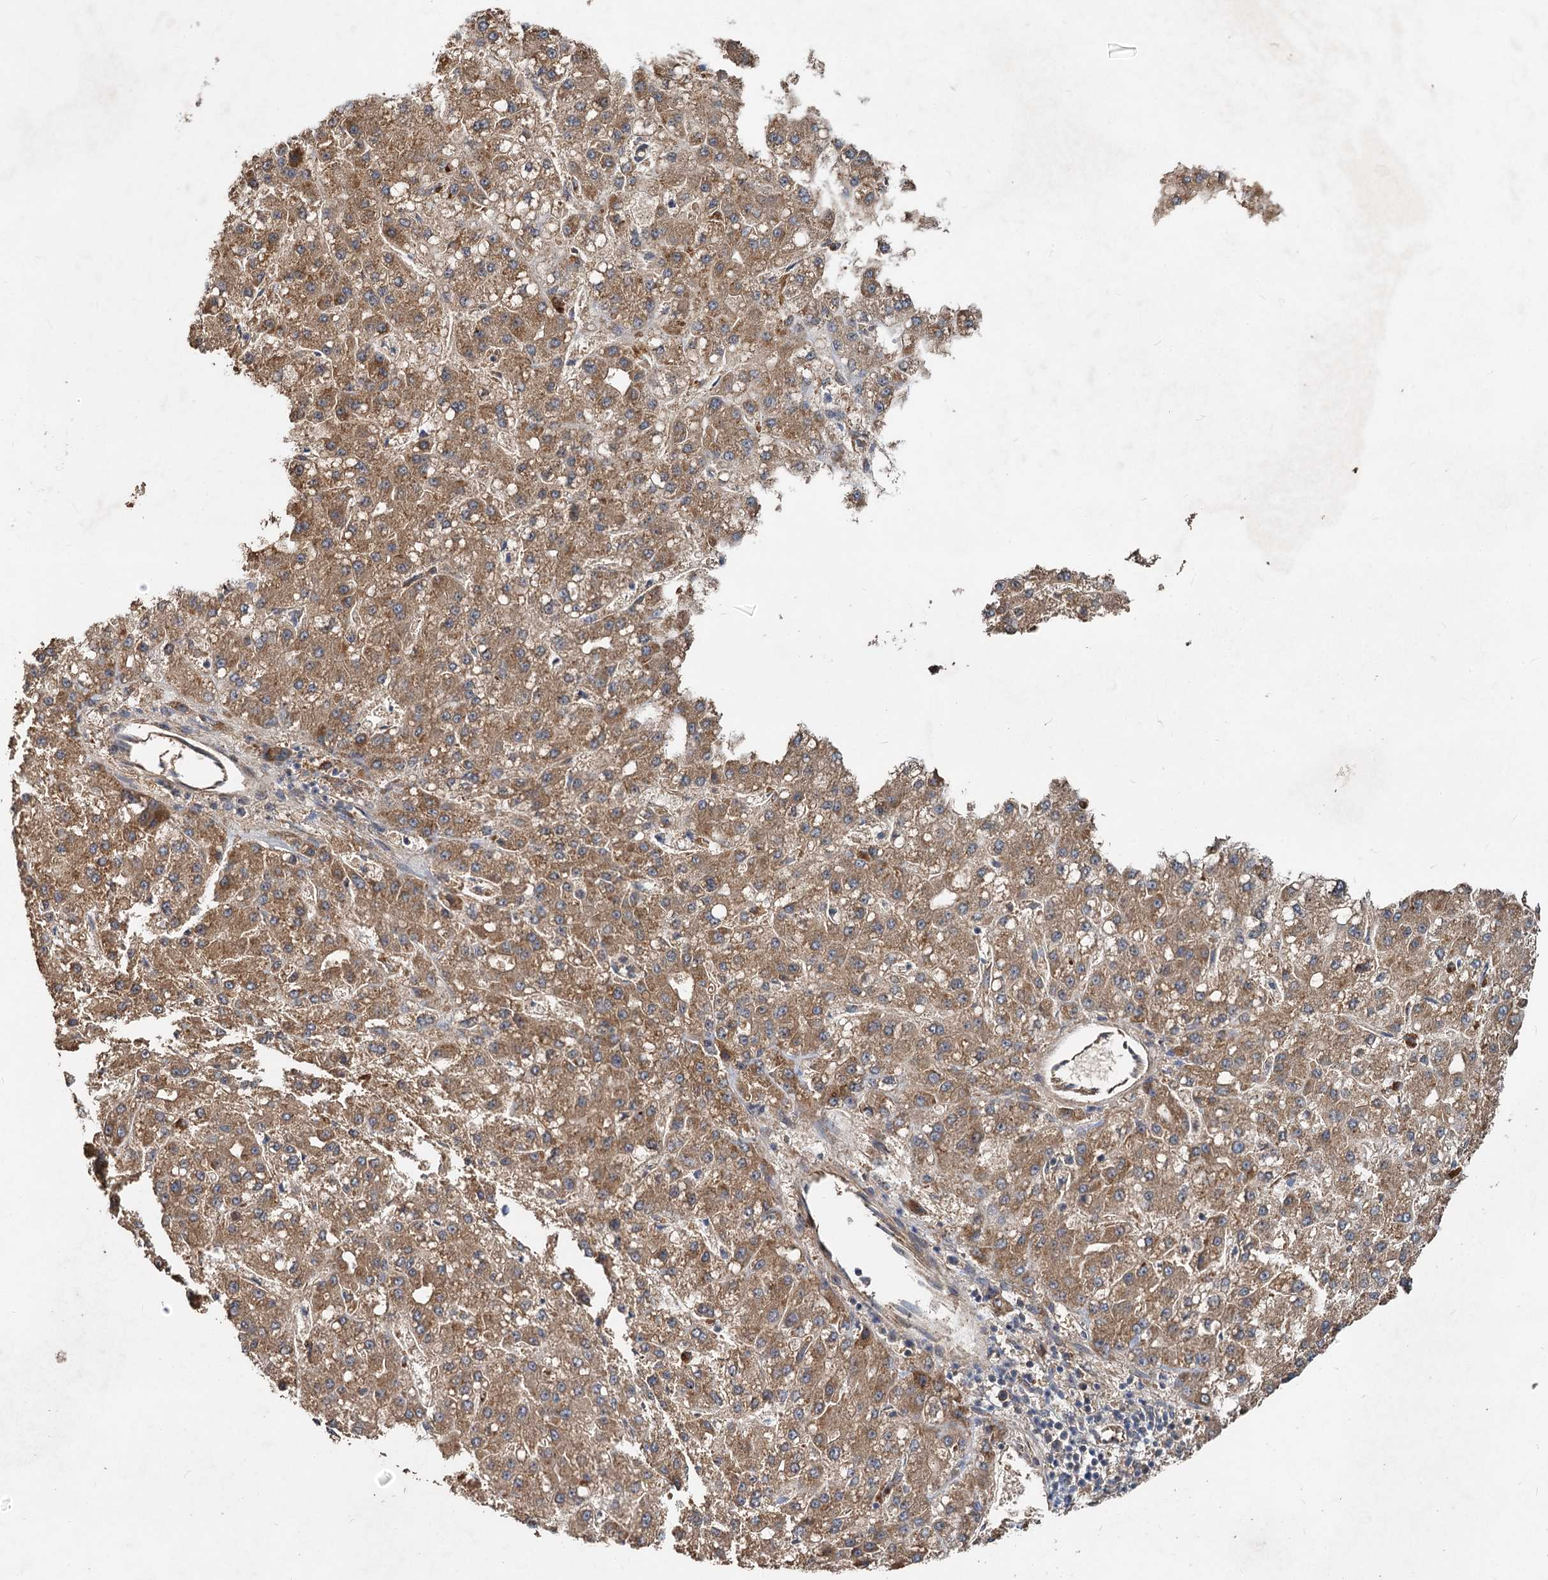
{"staining": {"intensity": "moderate", "quantity": ">75%", "location": "cytoplasmic/membranous"}, "tissue": "liver cancer", "cell_type": "Tumor cells", "image_type": "cancer", "snomed": [{"axis": "morphology", "description": "Carcinoma, Hepatocellular, NOS"}, {"axis": "topography", "description": "Liver"}], "caption": "Tumor cells reveal medium levels of moderate cytoplasmic/membranous positivity in approximately >75% of cells in liver hepatocellular carcinoma. The protein of interest is shown in brown color, while the nuclei are stained blue.", "gene": "HYI", "patient": {"sex": "male", "age": 67}}